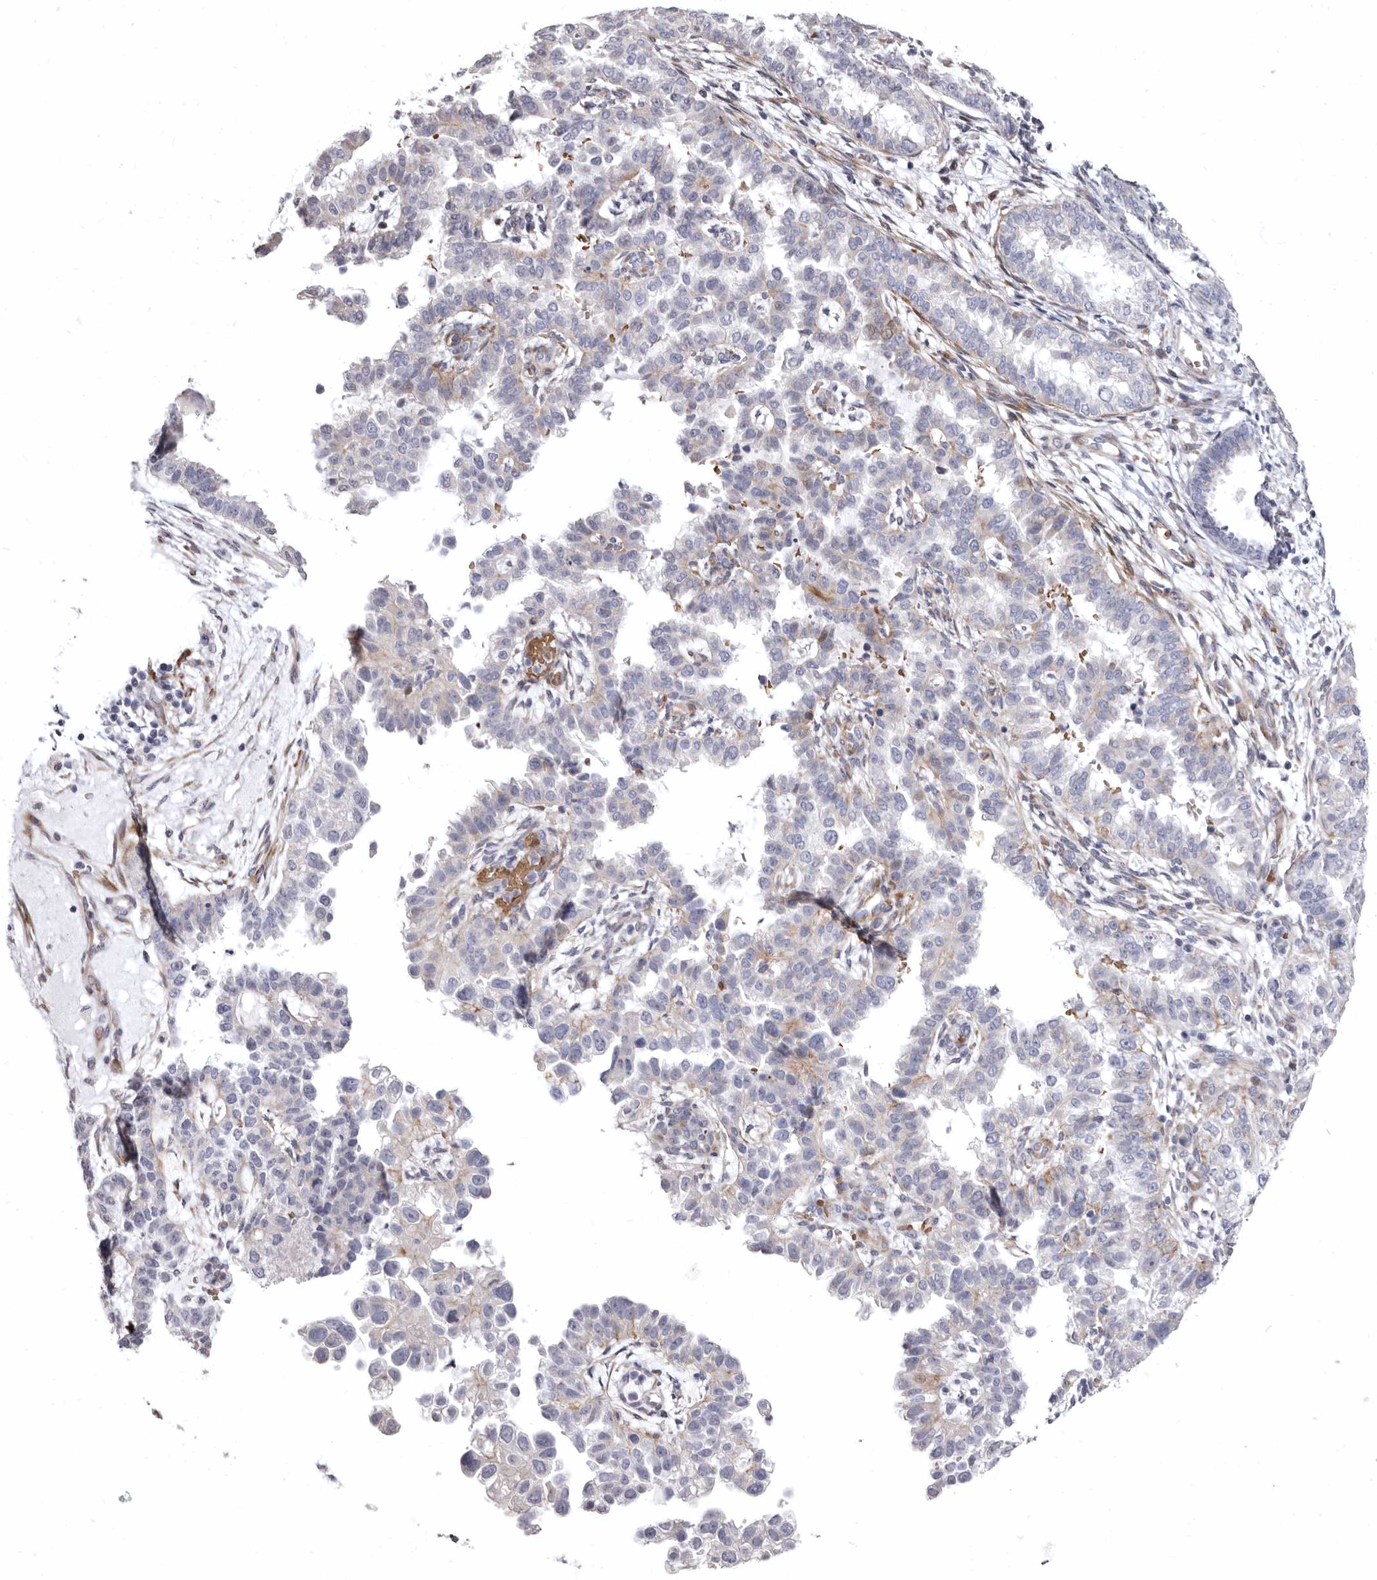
{"staining": {"intensity": "negative", "quantity": "none", "location": "none"}, "tissue": "endometrial cancer", "cell_type": "Tumor cells", "image_type": "cancer", "snomed": [{"axis": "morphology", "description": "Adenocarcinoma, NOS"}, {"axis": "topography", "description": "Endometrium"}], "caption": "Immunohistochemical staining of endometrial cancer reveals no significant staining in tumor cells. (Immunohistochemistry, brightfield microscopy, high magnification).", "gene": "AIDA", "patient": {"sex": "female", "age": 85}}